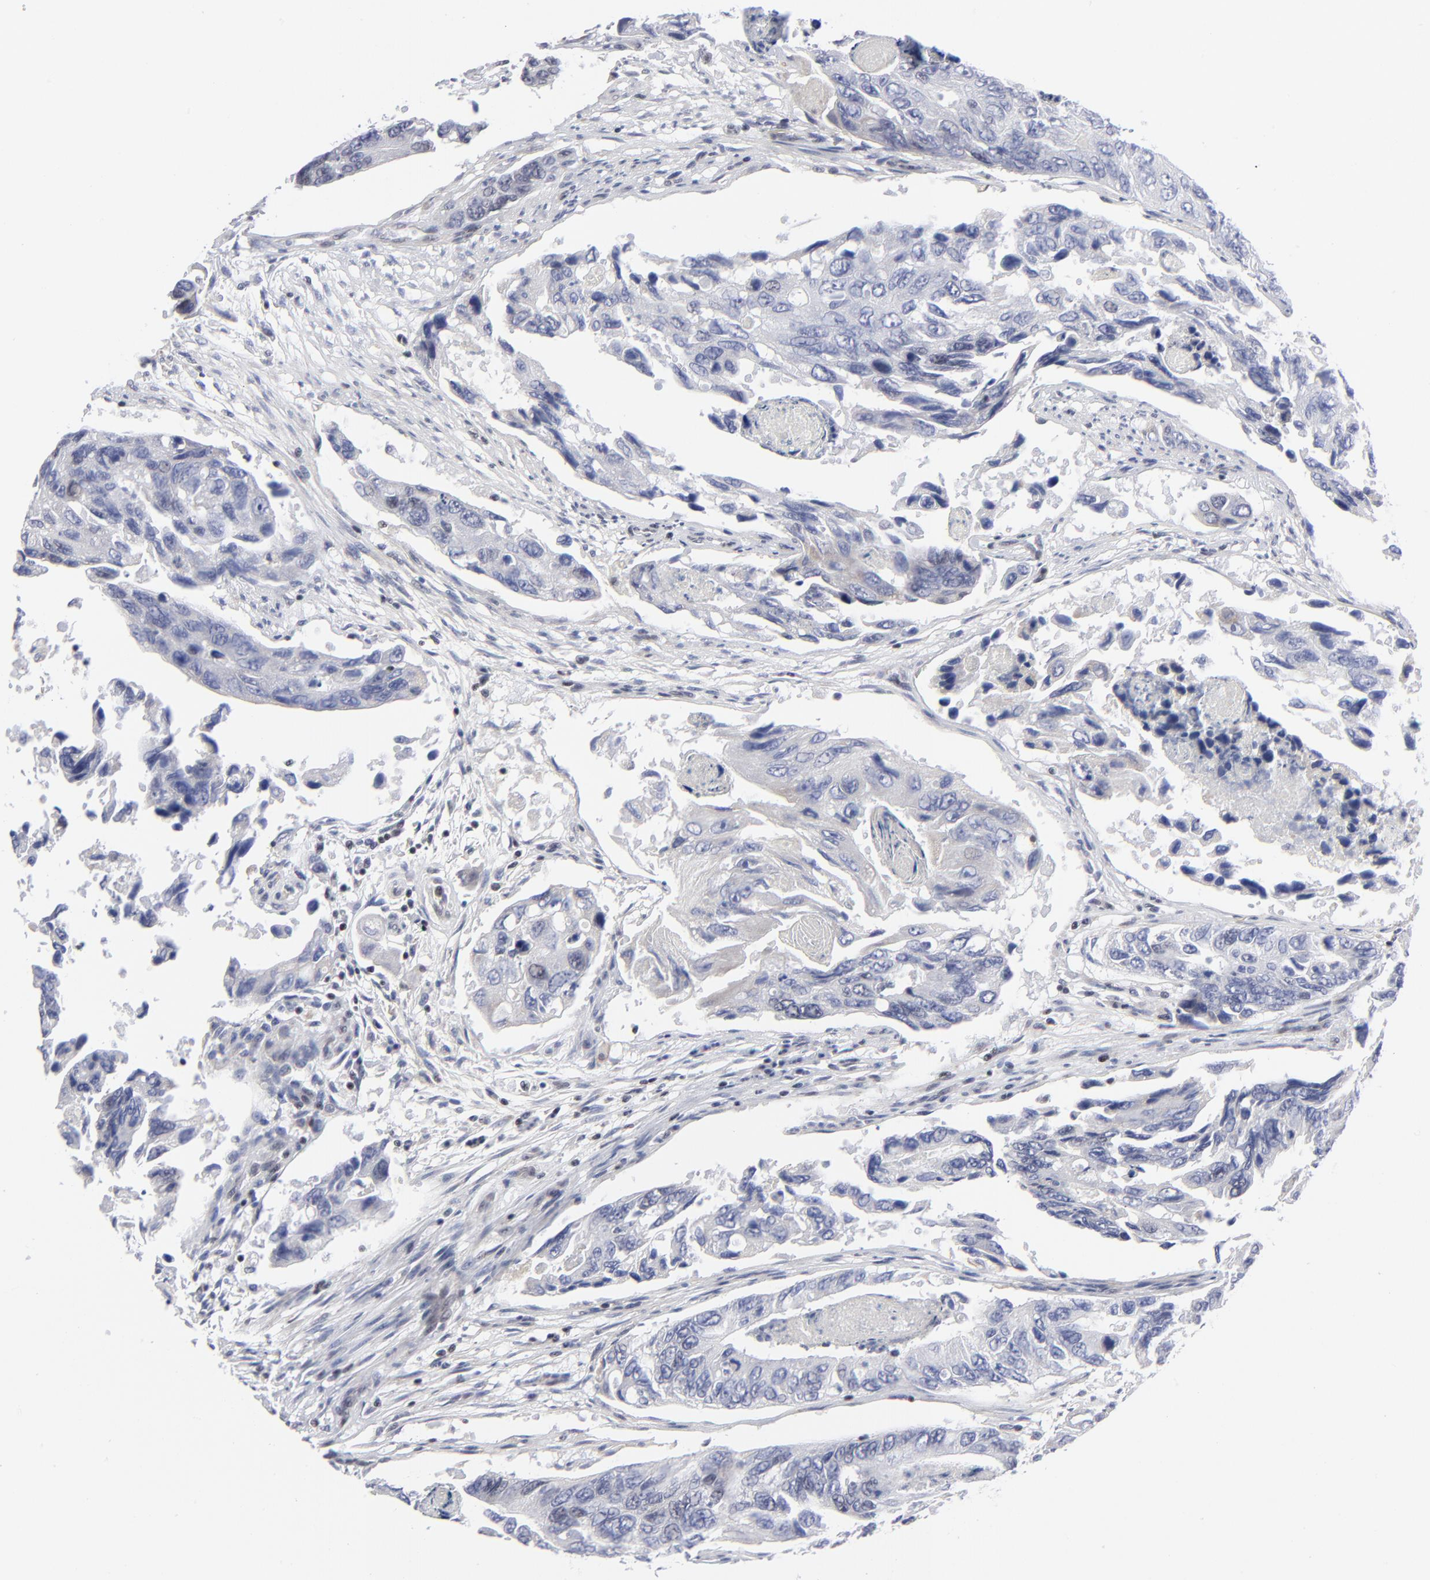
{"staining": {"intensity": "negative", "quantity": "none", "location": "none"}, "tissue": "colorectal cancer", "cell_type": "Tumor cells", "image_type": "cancer", "snomed": [{"axis": "morphology", "description": "Adenocarcinoma, NOS"}, {"axis": "topography", "description": "Colon"}], "caption": "Tumor cells show no significant protein positivity in adenocarcinoma (colorectal).", "gene": "SP2", "patient": {"sex": "female", "age": 86}}